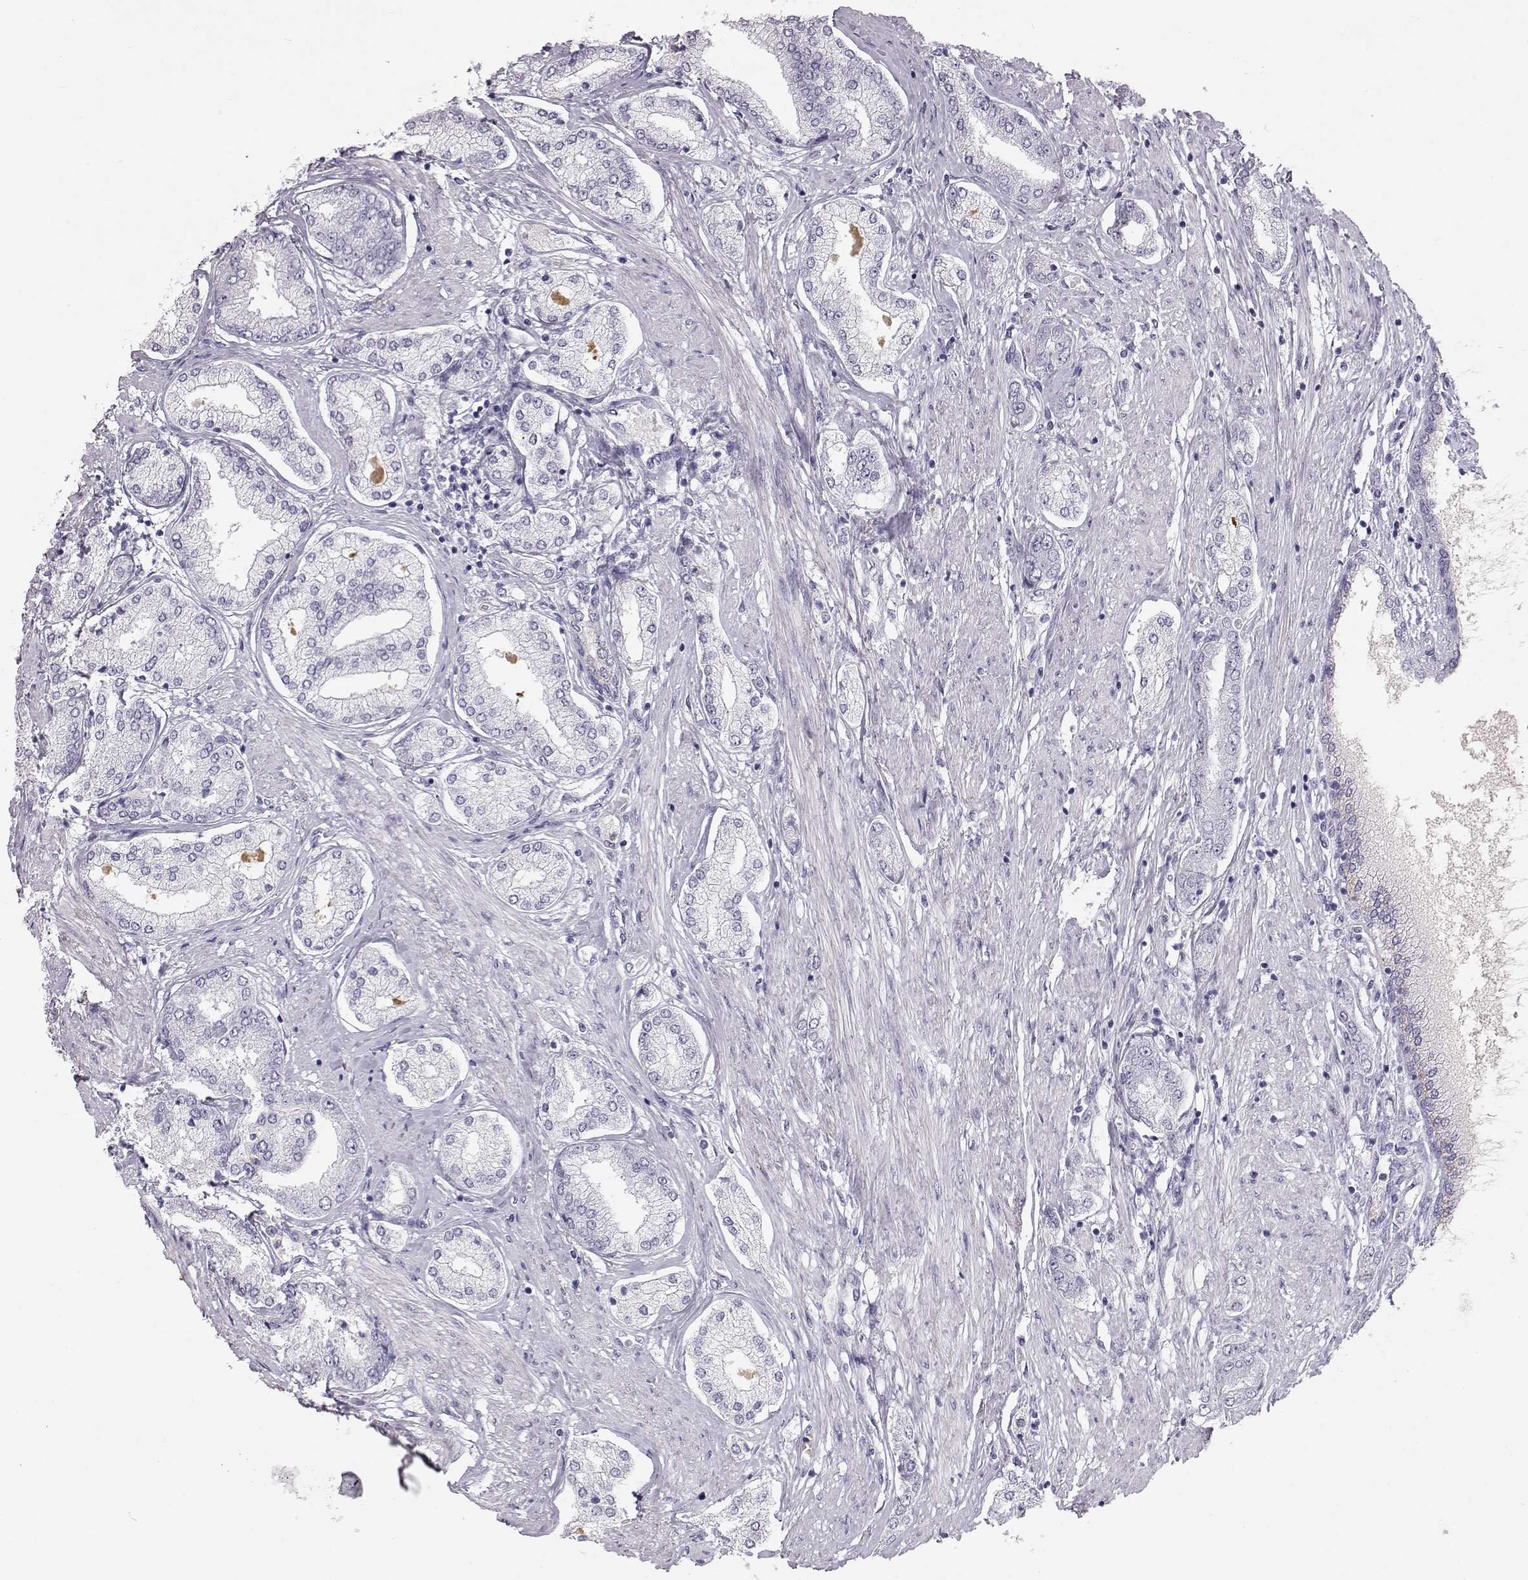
{"staining": {"intensity": "negative", "quantity": "none", "location": "none"}, "tissue": "prostate cancer", "cell_type": "Tumor cells", "image_type": "cancer", "snomed": [{"axis": "morphology", "description": "Adenocarcinoma, NOS"}, {"axis": "topography", "description": "Prostate"}], "caption": "High power microscopy photomicrograph of an immunohistochemistry (IHC) photomicrograph of prostate cancer (adenocarcinoma), revealing no significant staining in tumor cells.", "gene": "KRTAP16-1", "patient": {"sex": "male", "age": 63}}